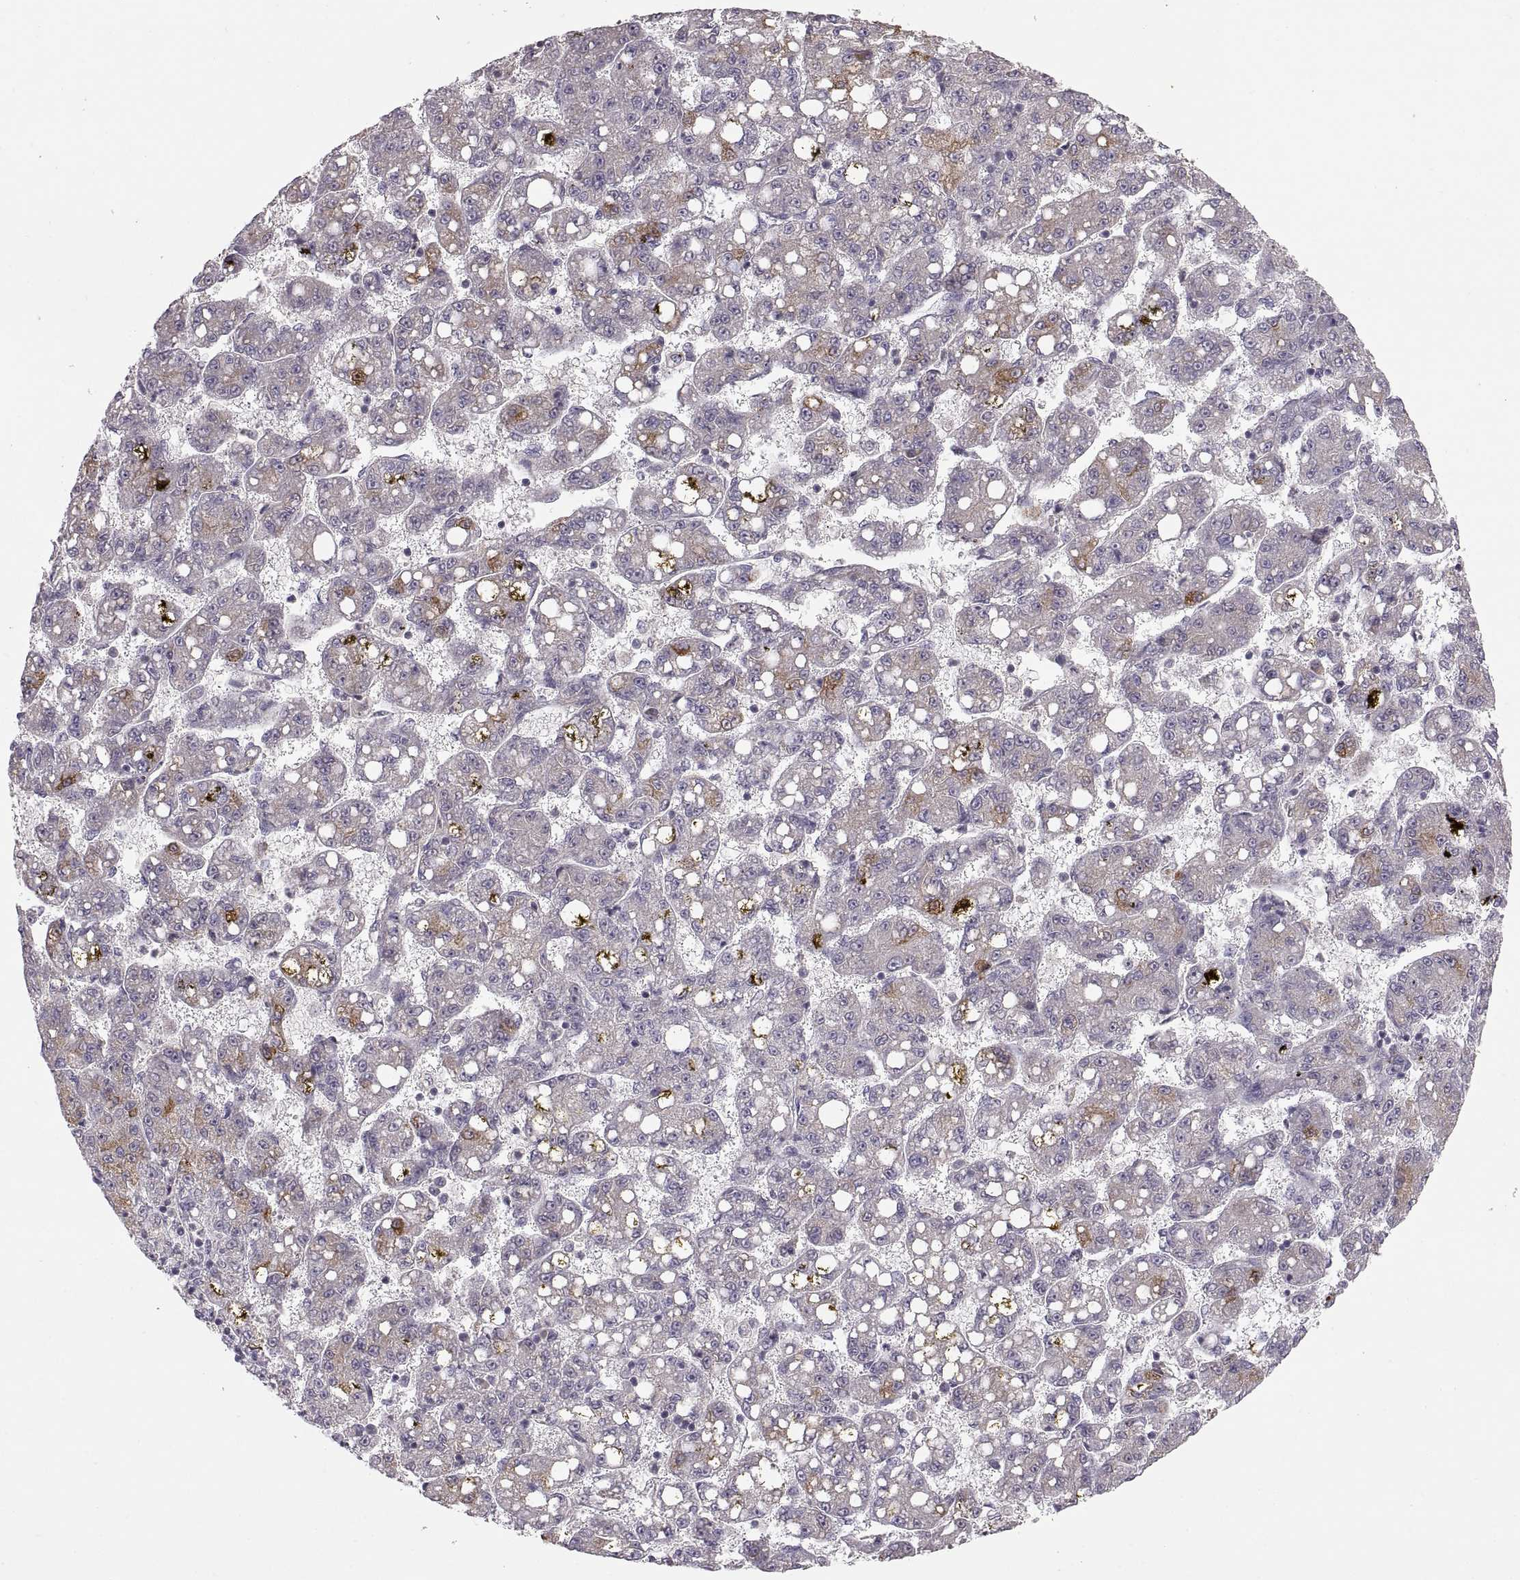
{"staining": {"intensity": "moderate", "quantity": "<25%", "location": "cytoplasmic/membranous"}, "tissue": "liver cancer", "cell_type": "Tumor cells", "image_type": "cancer", "snomed": [{"axis": "morphology", "description": "Carcinoma, Hepatocellular, NOS"}, {"axis": "topography", "description": "Liver"}], "caption": "Liver hepatocellular carcinoma was stained to show a protein in brown. There is low levels of moderate cytoplasmic/membranous staining in approximately <25% of tumor cells.", "gene": "HMGCR", "patient": {"sex": "female", "age": 65}}